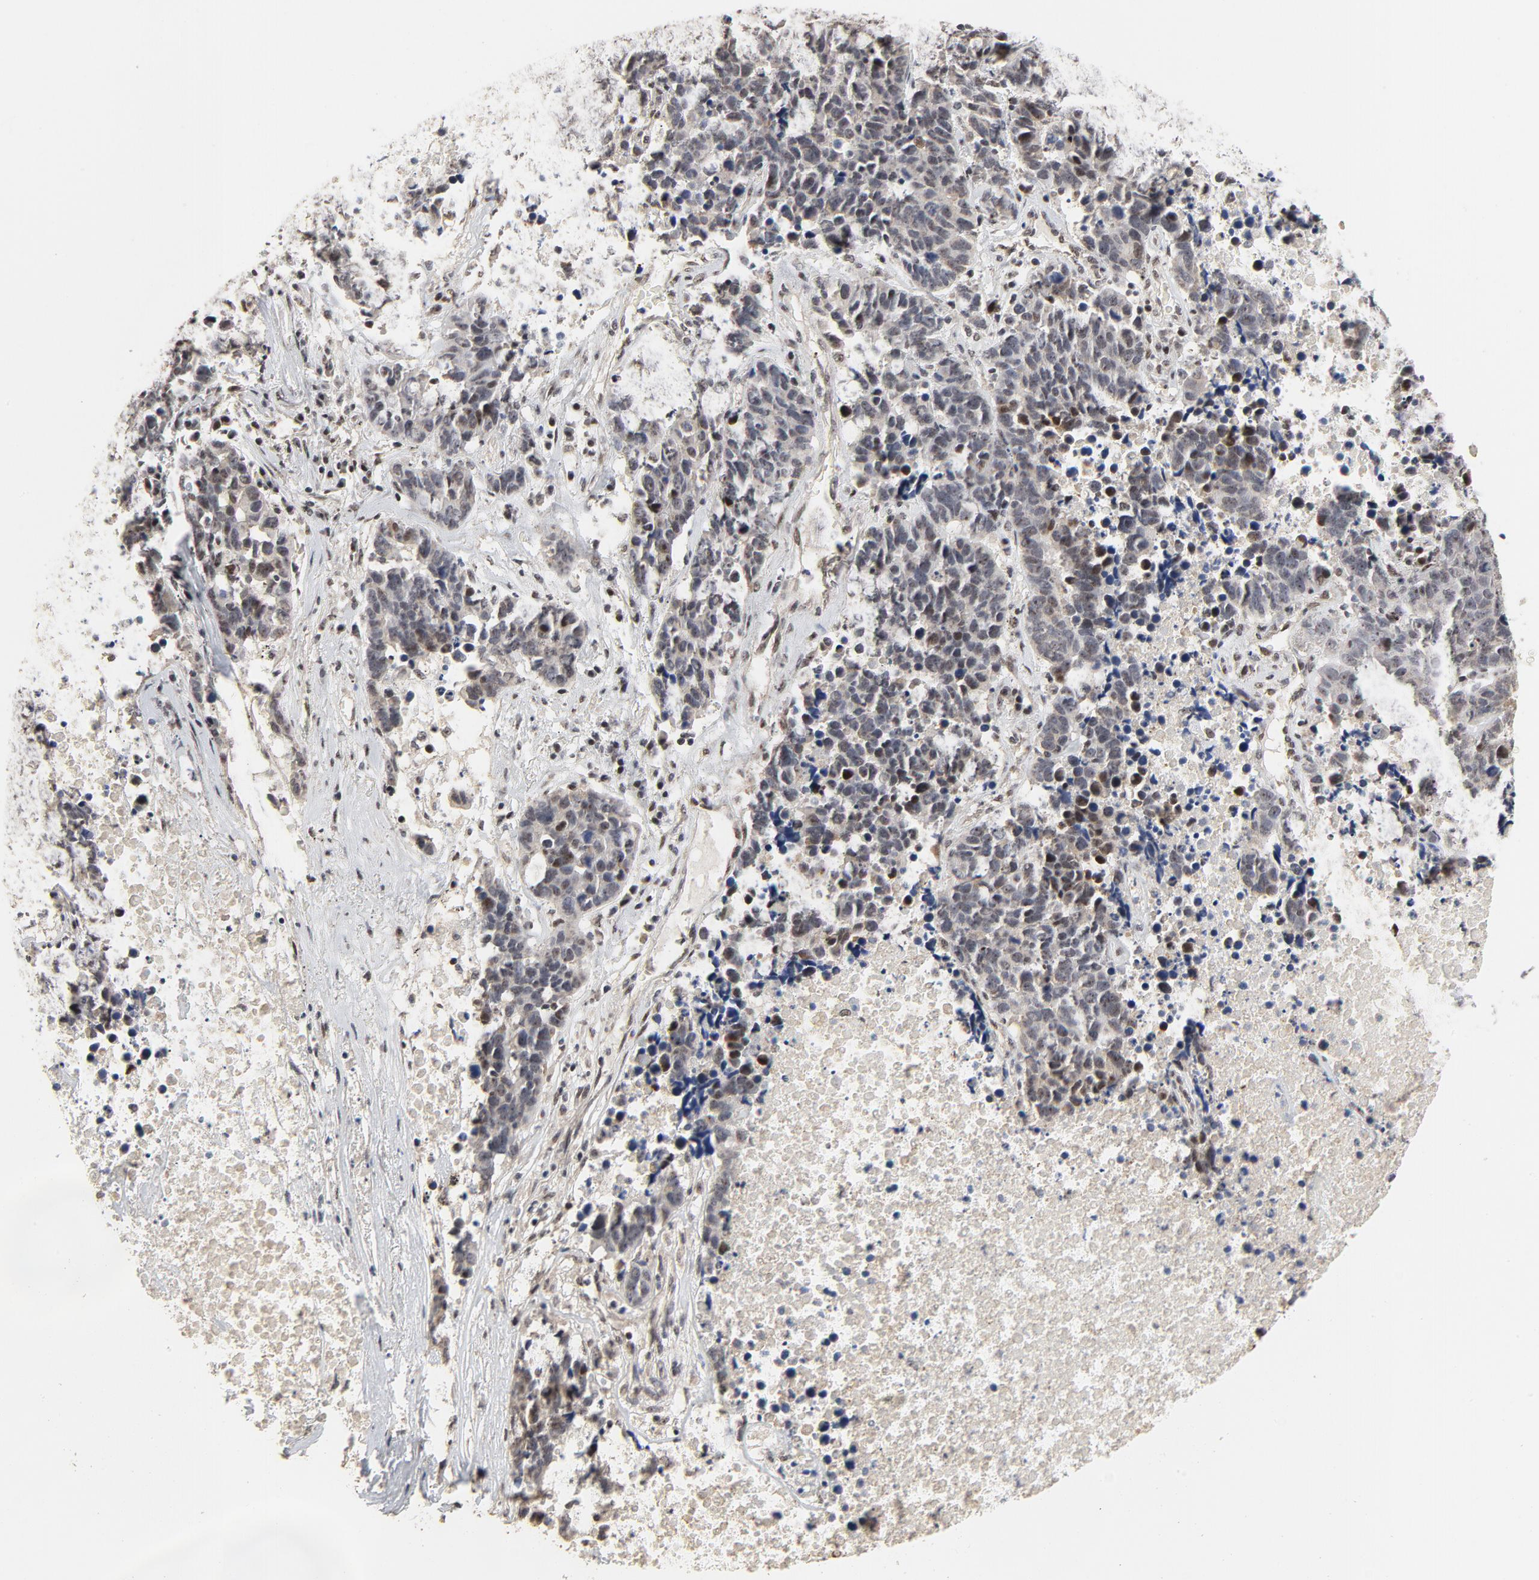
{"staining": {"intensity": "moderate", "quantity": "25%-75%", "location": "nuclear"}, "tissue": "lung cancer", "cell_type": "Tumor cells", "image_type": "cancer", "snomed": [{"axis": "morphology", "description": "Carcinoid, malignant, NOS"}, {"axis": "topography", "description": "Lung"}], "caption": "This photomicrograph exhibits IHC staining of human lung cancer (malignant carcinoid), with medium moderate nuclear expression in approximately 25%-75% of tumor cells.", "gene": "TP53RK", "patient": {"sex": "male", "age": 60}}